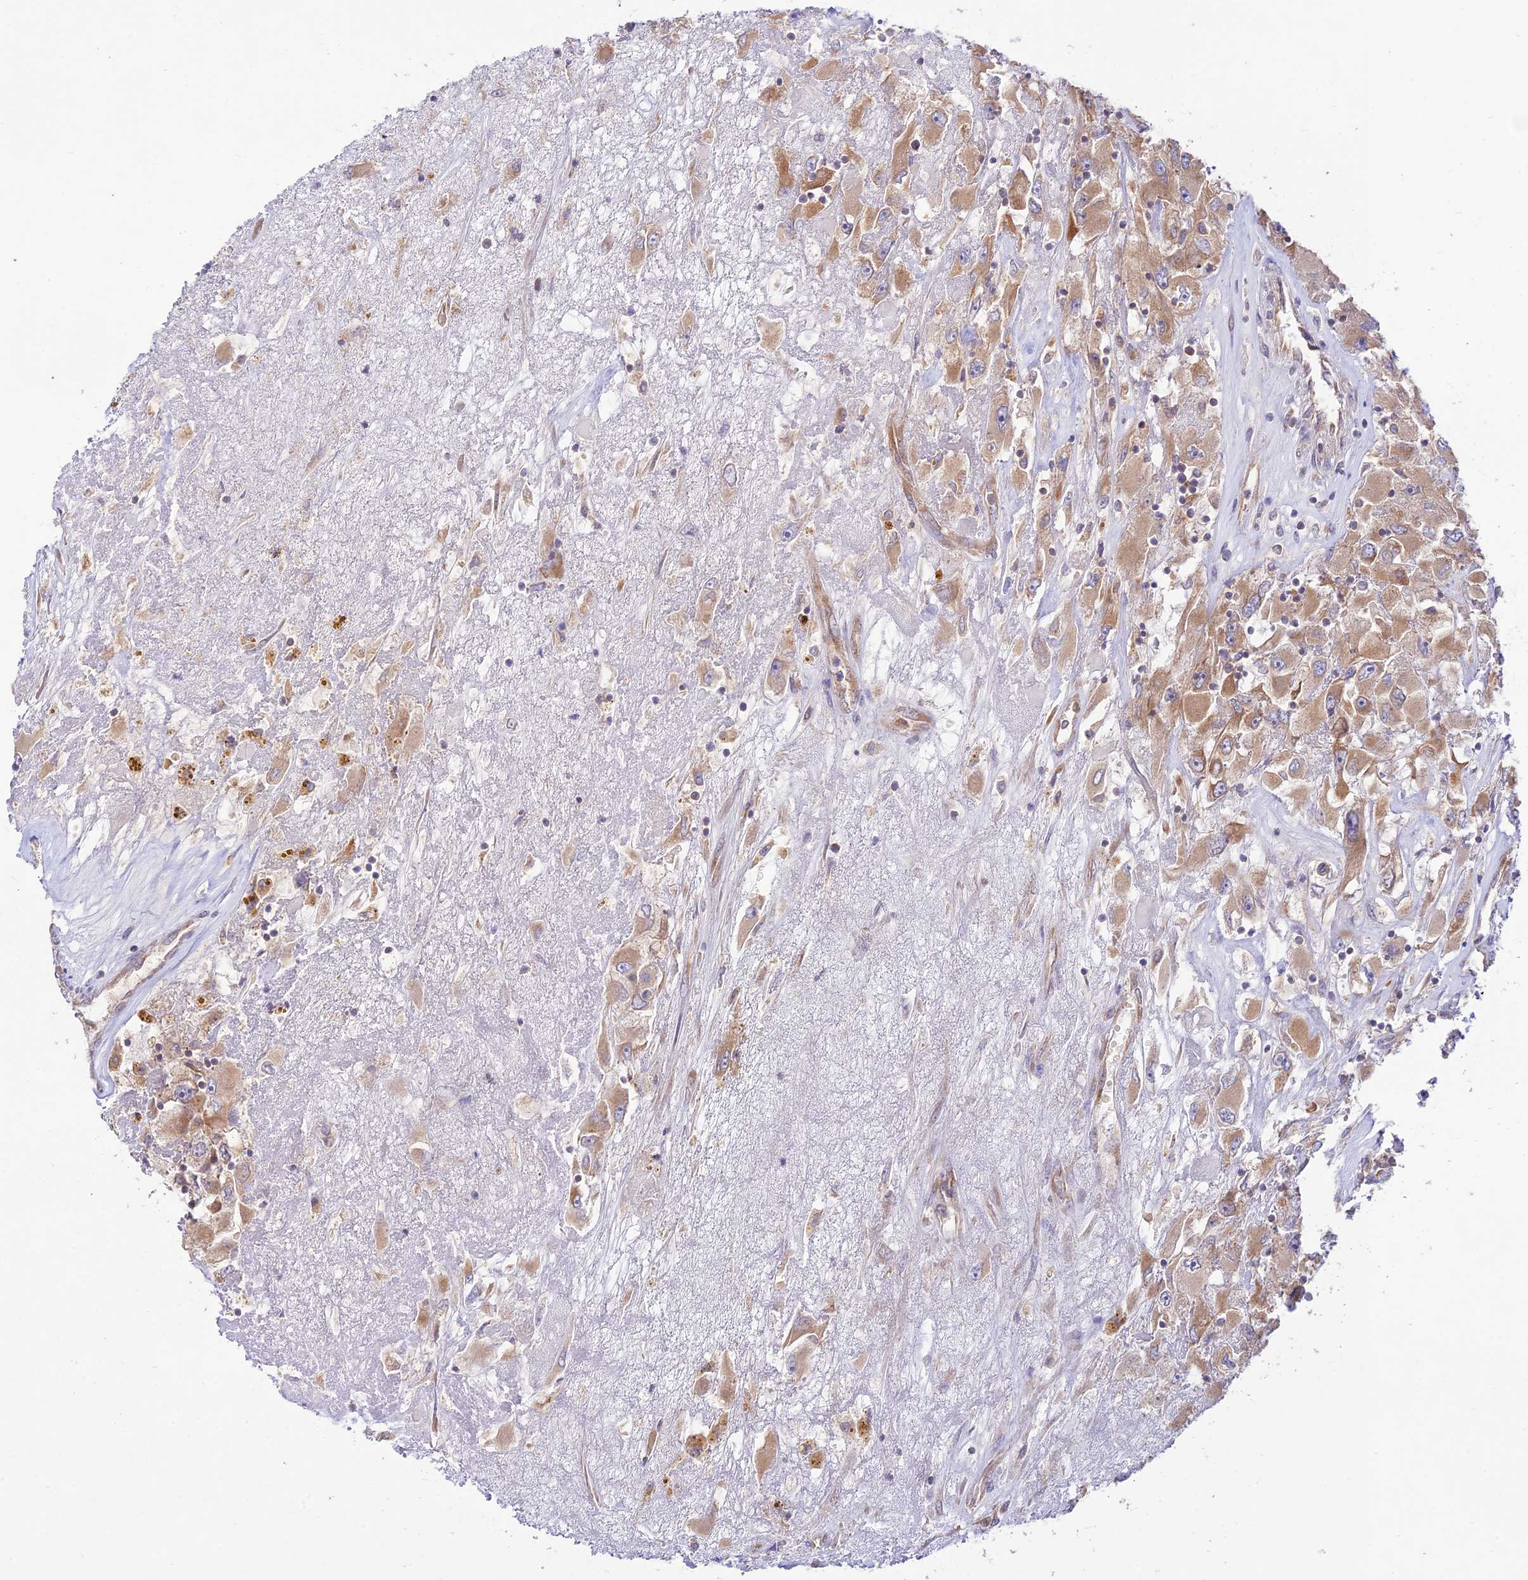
{"staining": {"intensity": "moderate", "quantity": ">75%", "location": "cytoplasmic/membranous"}, "tissue": "renal cancer", "cell_type": "Tumor cells", "image_type": "cancer", "snomed": [{"axis": "morphology", "description": "Adenocarcinoma, NOS"}, {"axis": "topography", "description": "Kidney"}], "caption": "IHC (DAB) staining of human renal adenocarcinoma demonstrates moderate cytoplasmic/membranous protein staining in about >75% of tumor cells.", "gene": "TMEM259", "patient": {"sex": "female", "age": 52}}